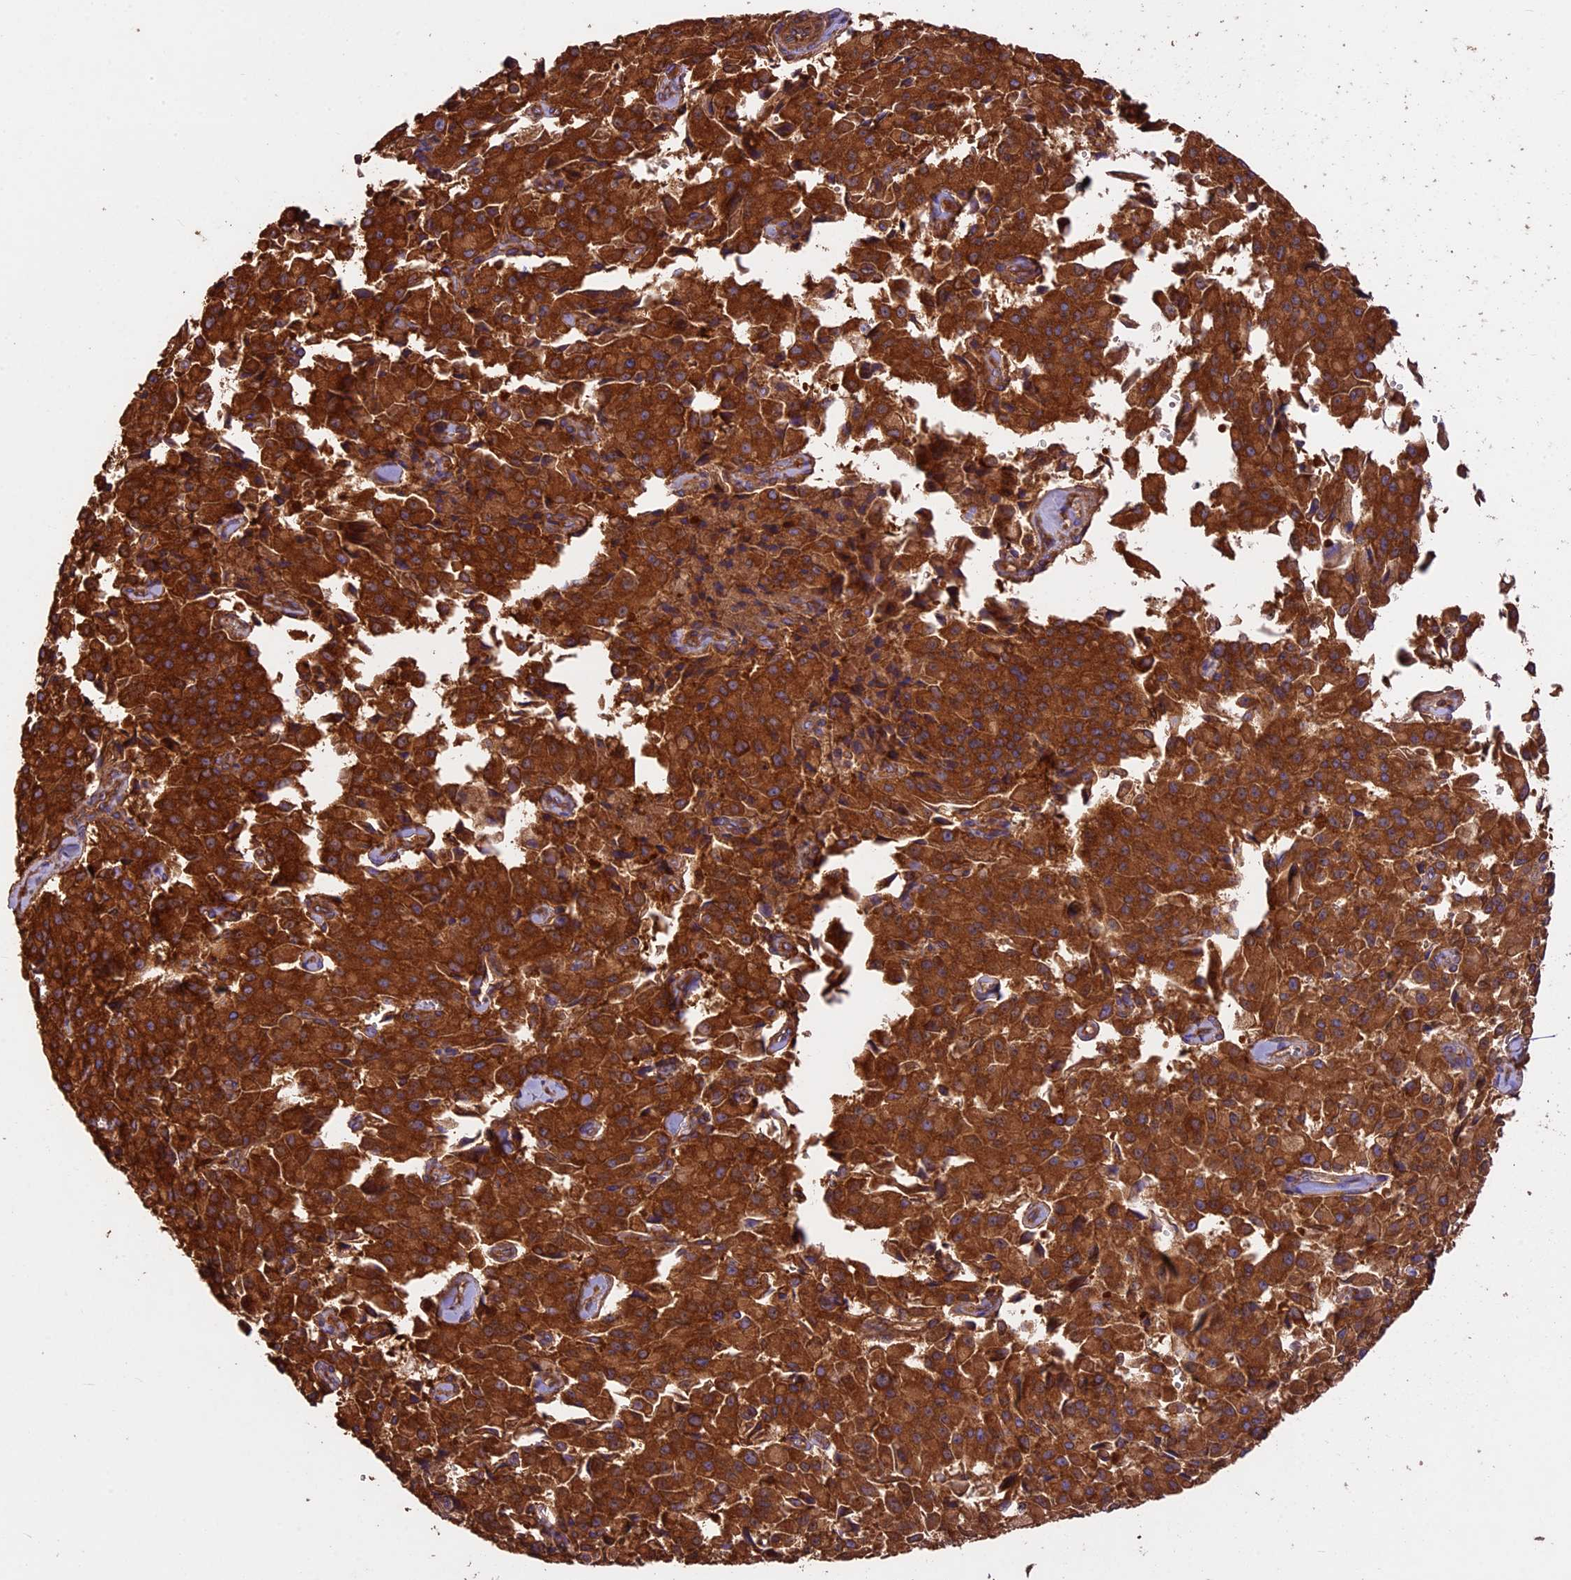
{"staining": {"intensity": "strong", "quantity": ">75%", "location": "cytoplasmic/membranous"}, "tissue": "pancreatic cancer", "cell_type": "Tumor cells", "image_type": "cancer", "snomed": [{"axis": "morphology", "description": "Adenocarcinoma, NOS"}, {"axis": "topography", "description": "Pancreas"}], "caption": "Pancreatic adenocarcinoma stained for a protein (brown) demonstrates strong cytoplasmic/membranous positive expression in approximately >75% of tumor cells.", "gene": "KARS1", "patient": {"sex": "male", "age": 65}}